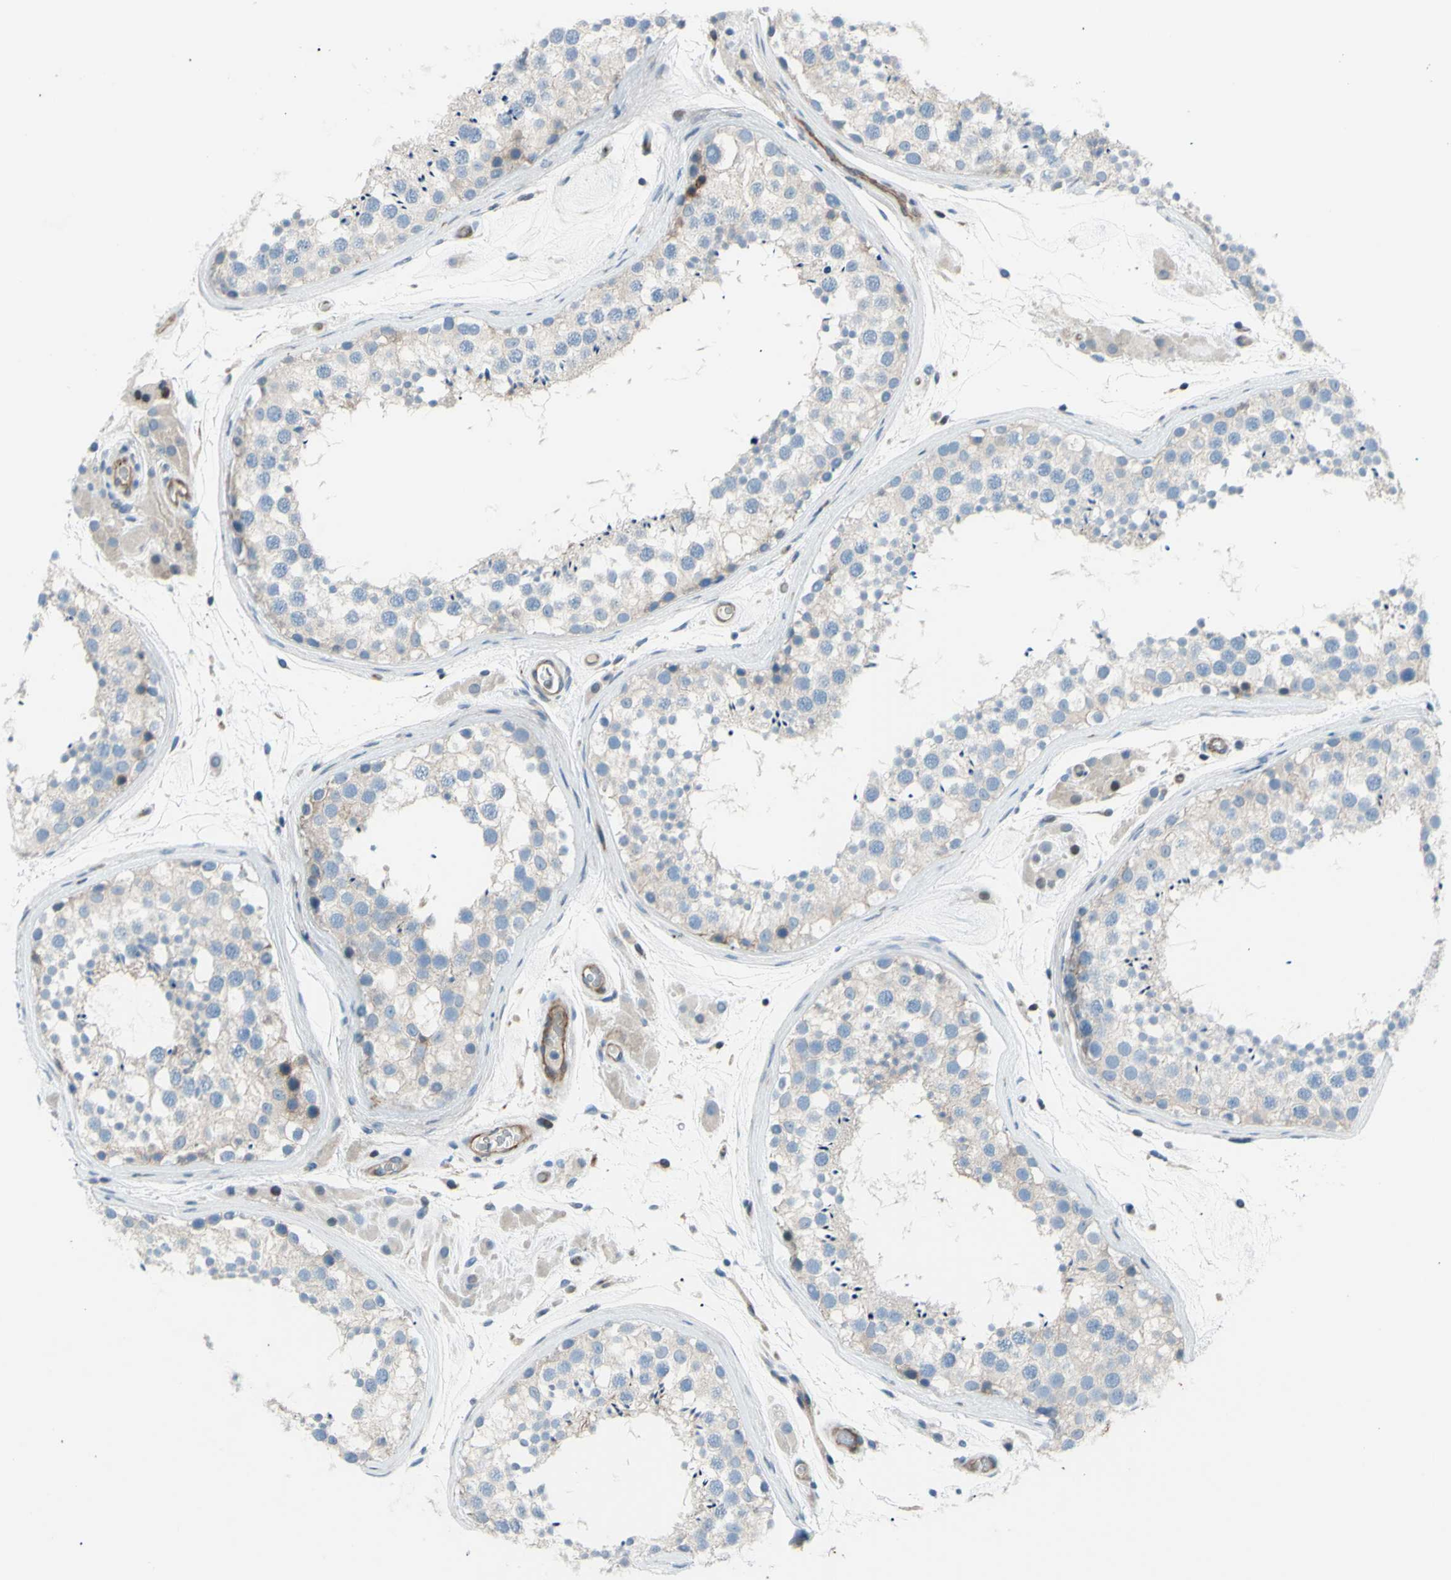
{"staining": {"intensity": "negative", "quantity": "none", "location": "none"}, "tissue": "testis", "cell_type": "Cells in seminiferous ducts", "image_type": "normal", "snomed": [{"axis": "morphology", "description": "Normal tissue, NOS"}, {"axis": "topography", "description": "Testis"}], "caption": "A high-resolution micrograph shows immunohistochemistry (IHC) staining of benign testis, which shows no significant positivity in cells in seminiferous ducts. The staining was performed using DAB (3,3'-diaminobenzidine) to visualize the protein expression in brown, while the nuclei were stained in blue with hematoxylin (Magnification: 20x).", "gene": "PAK2", "patient": {"sex": "male", "age": 46}}